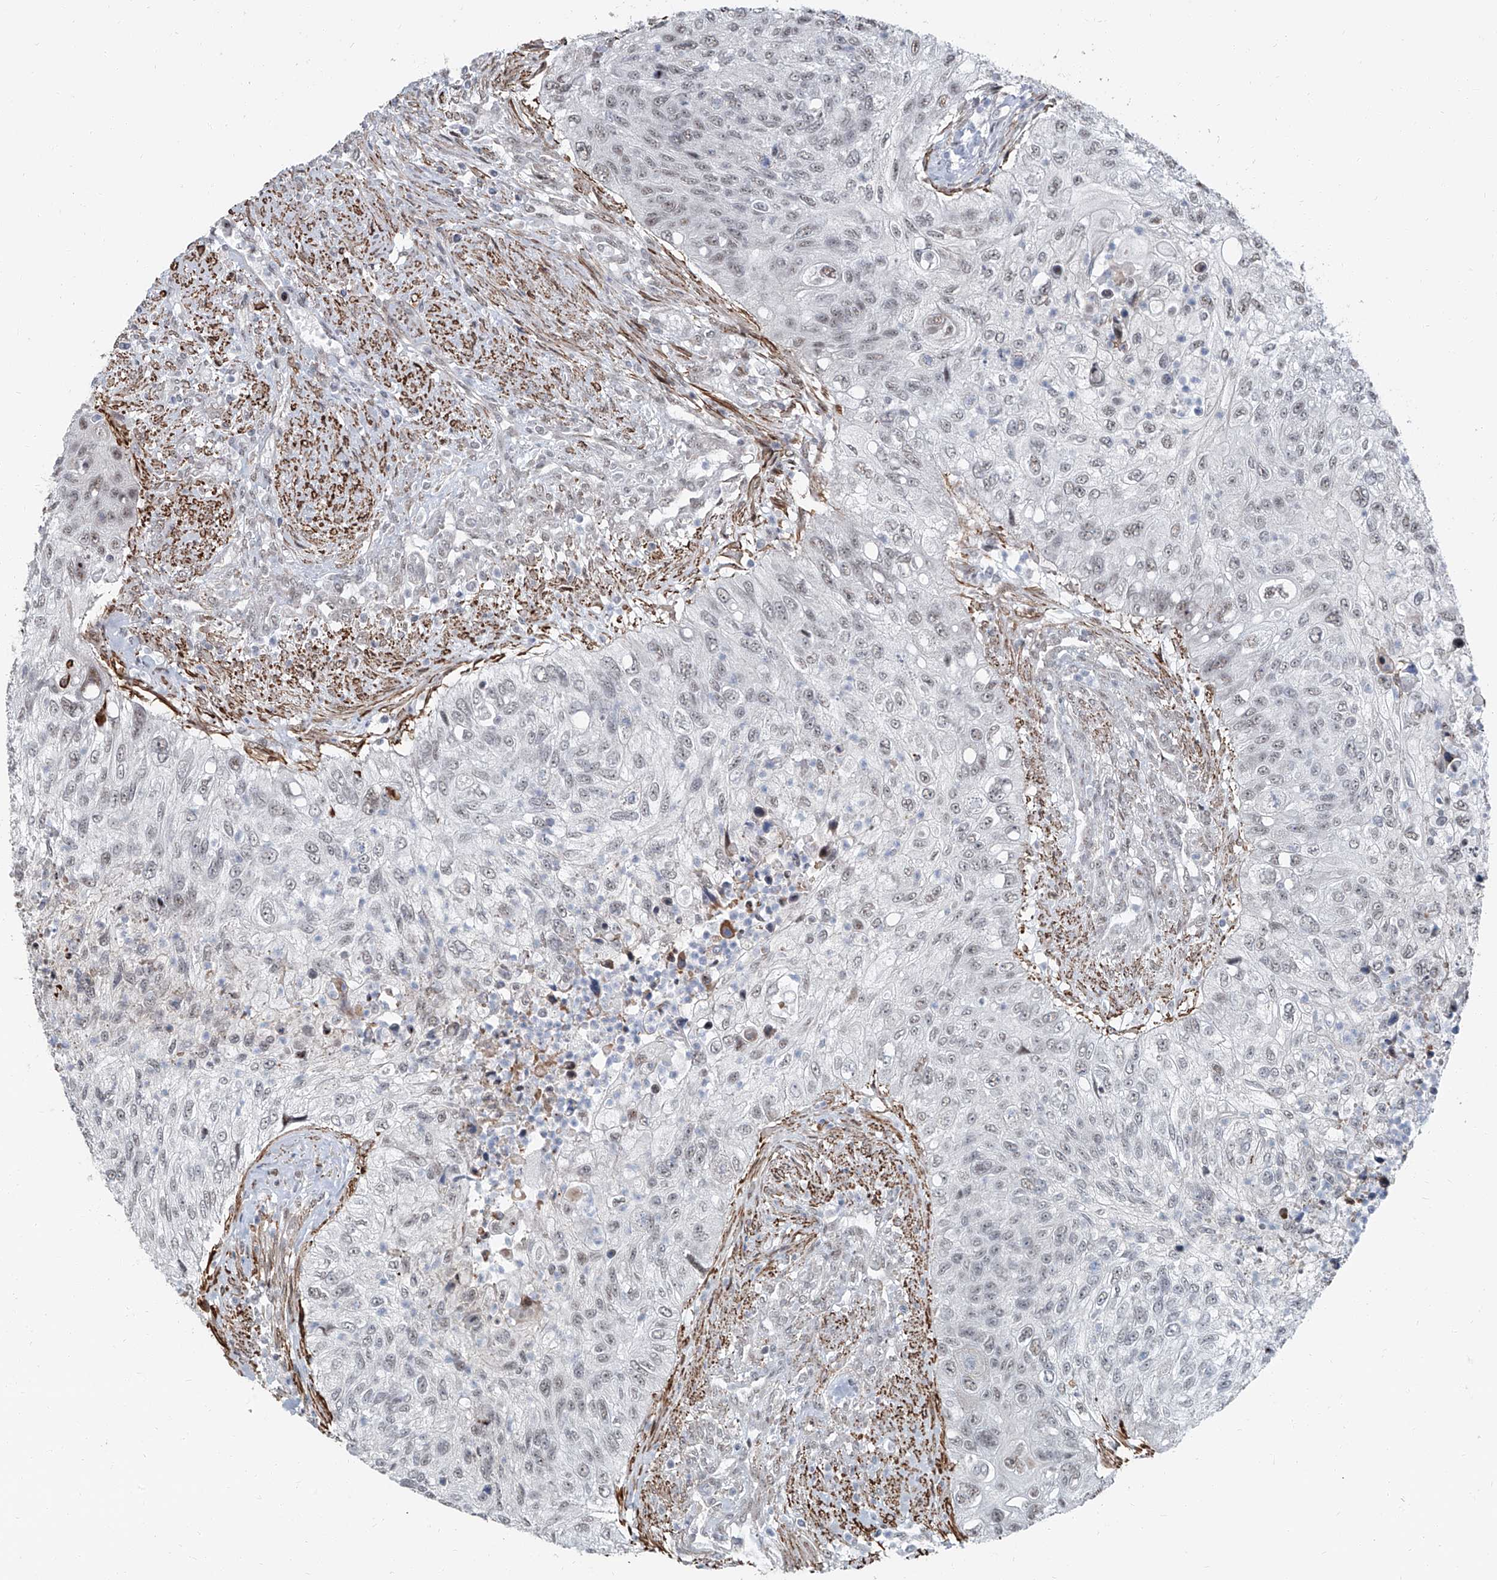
{"staining": {"intensity": "weak", "quantity": "<25%", "location": "nuclear"}, "tissue": "urothelial cancer", "cell_type": "Tumor cells", "image_type": "cancer", "snomed": [{"axis": "morphology", "description": "Urothelial carcinoma, High grade"}, {"axis": "topography", "description": "Urinary bladder"}], "caption": "Urothelial cancer stained for a protein using IHC exhibits no staining tumor cells.", "gene": "TXLNB", "patient": {"sex": "female", "age": 60}}